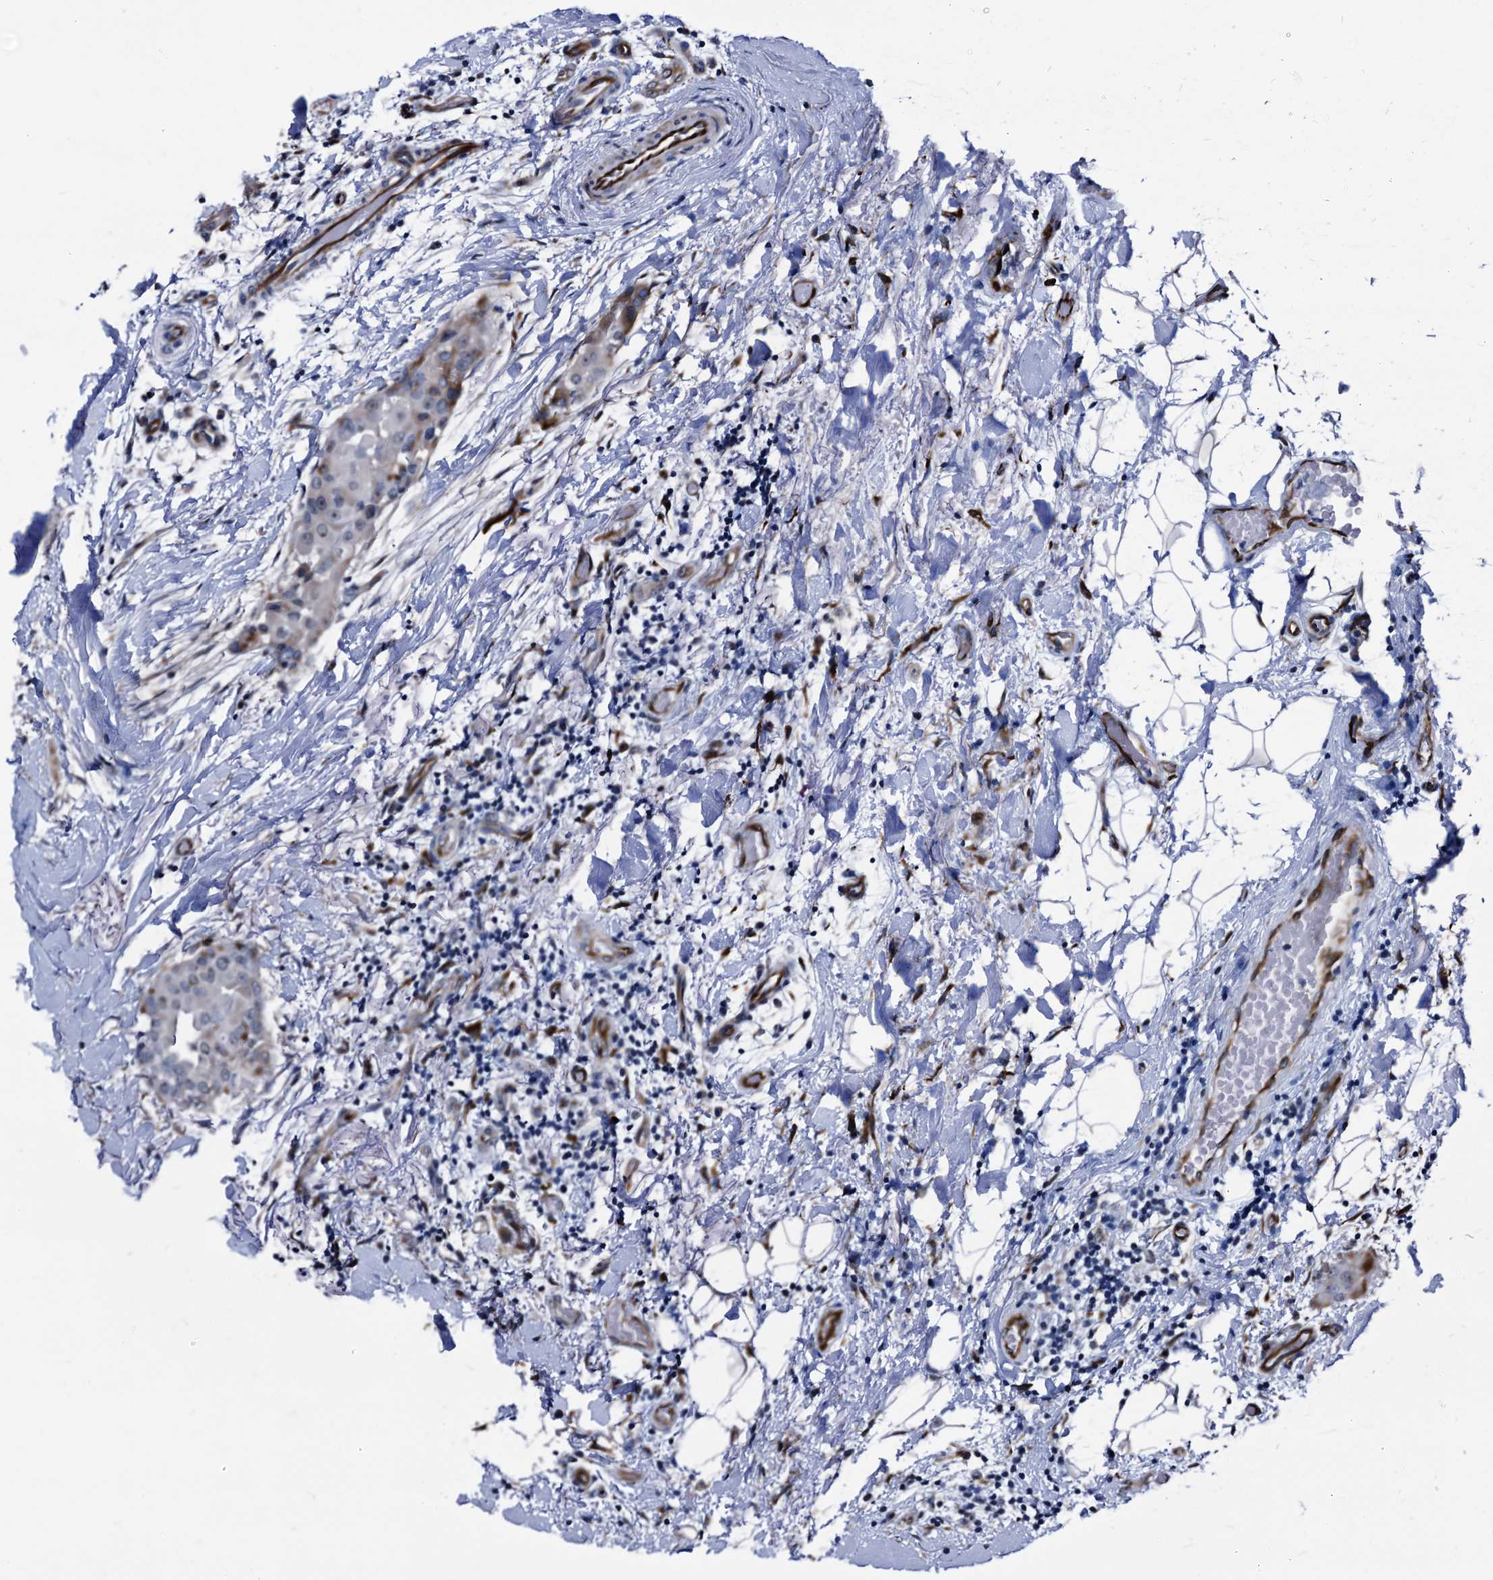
{"staining": {"intensity": "weak", "quantity": "<25%", "location": "nuclear"}, "tissue": "thyroid cancer", "cell_type": "Tumor cells", "image_type": "cancer", "snomed": [{"axis": "morphology", "description": "Papillary adenocarcinoma, NOS"}, {"axis": "topography", "description": "Thyroid gland"}], "caption": "This is an immunohistochemistry (IHC) image of papillary adenocarcinoma (thyroid). There is no staining in tumor cells.", "gene": "EMG1", "patient": {"sex": "male", "age": 33}}